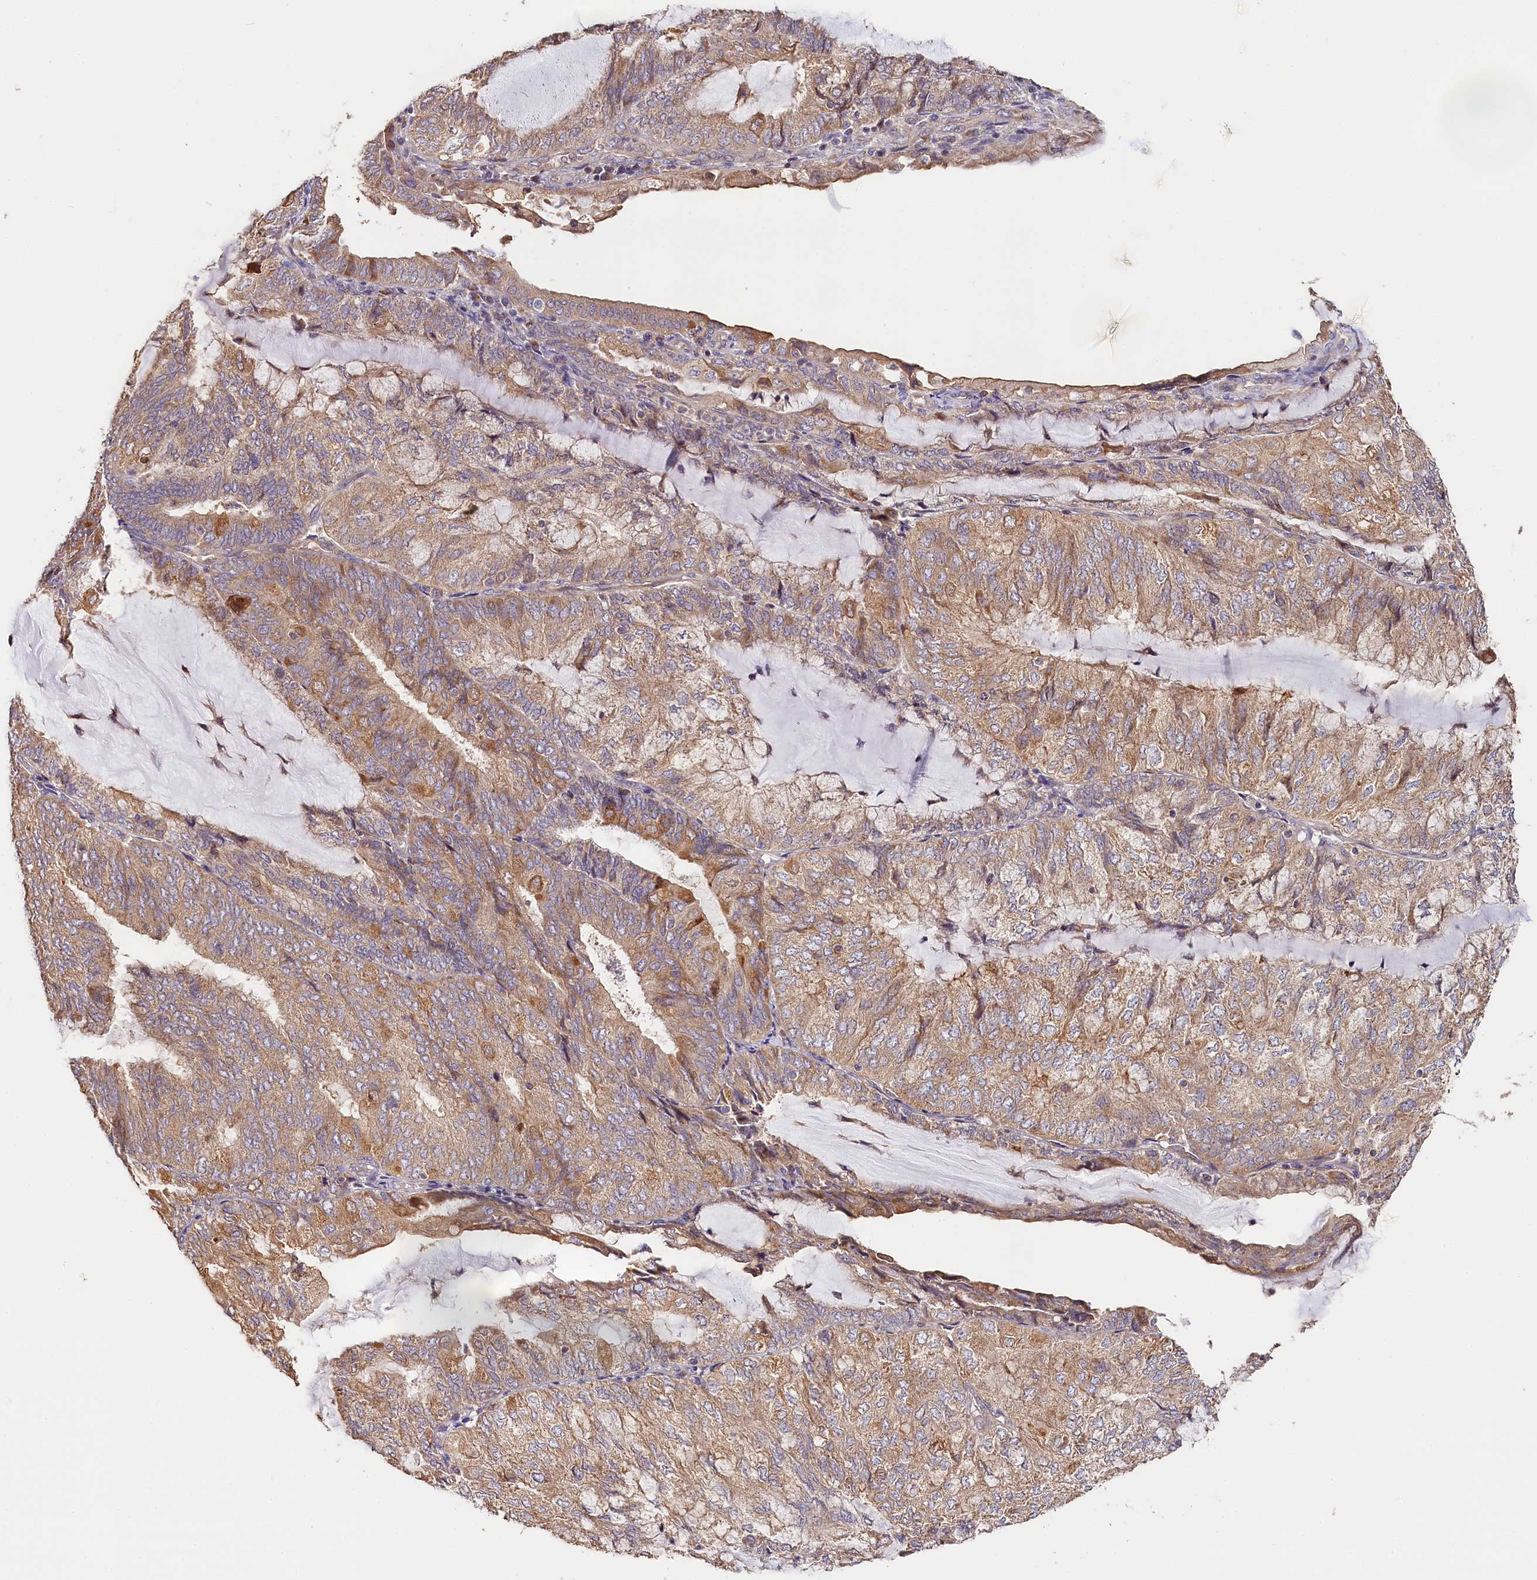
{"staining": {"intensity": "moderate", "quantity": ">75%", "location": "cytoplasmic/membranous"}, "tissue": "endometrial cancer", "cell_type": "Tumor cells", "image_type": "cancer", "snomed": [{"axis": "morphology", "description": "Adenocarcinoma, NOS"}, {"axis": "topography", "description": "Endometrium"}], "caption": "An image of endometrial cancer stained for a protein exhibits moderate cytoplasmic/membranous brown staining in tumor cells.", "gene": "KATNB1", "patient": {"sex": "female", "age": 81}}